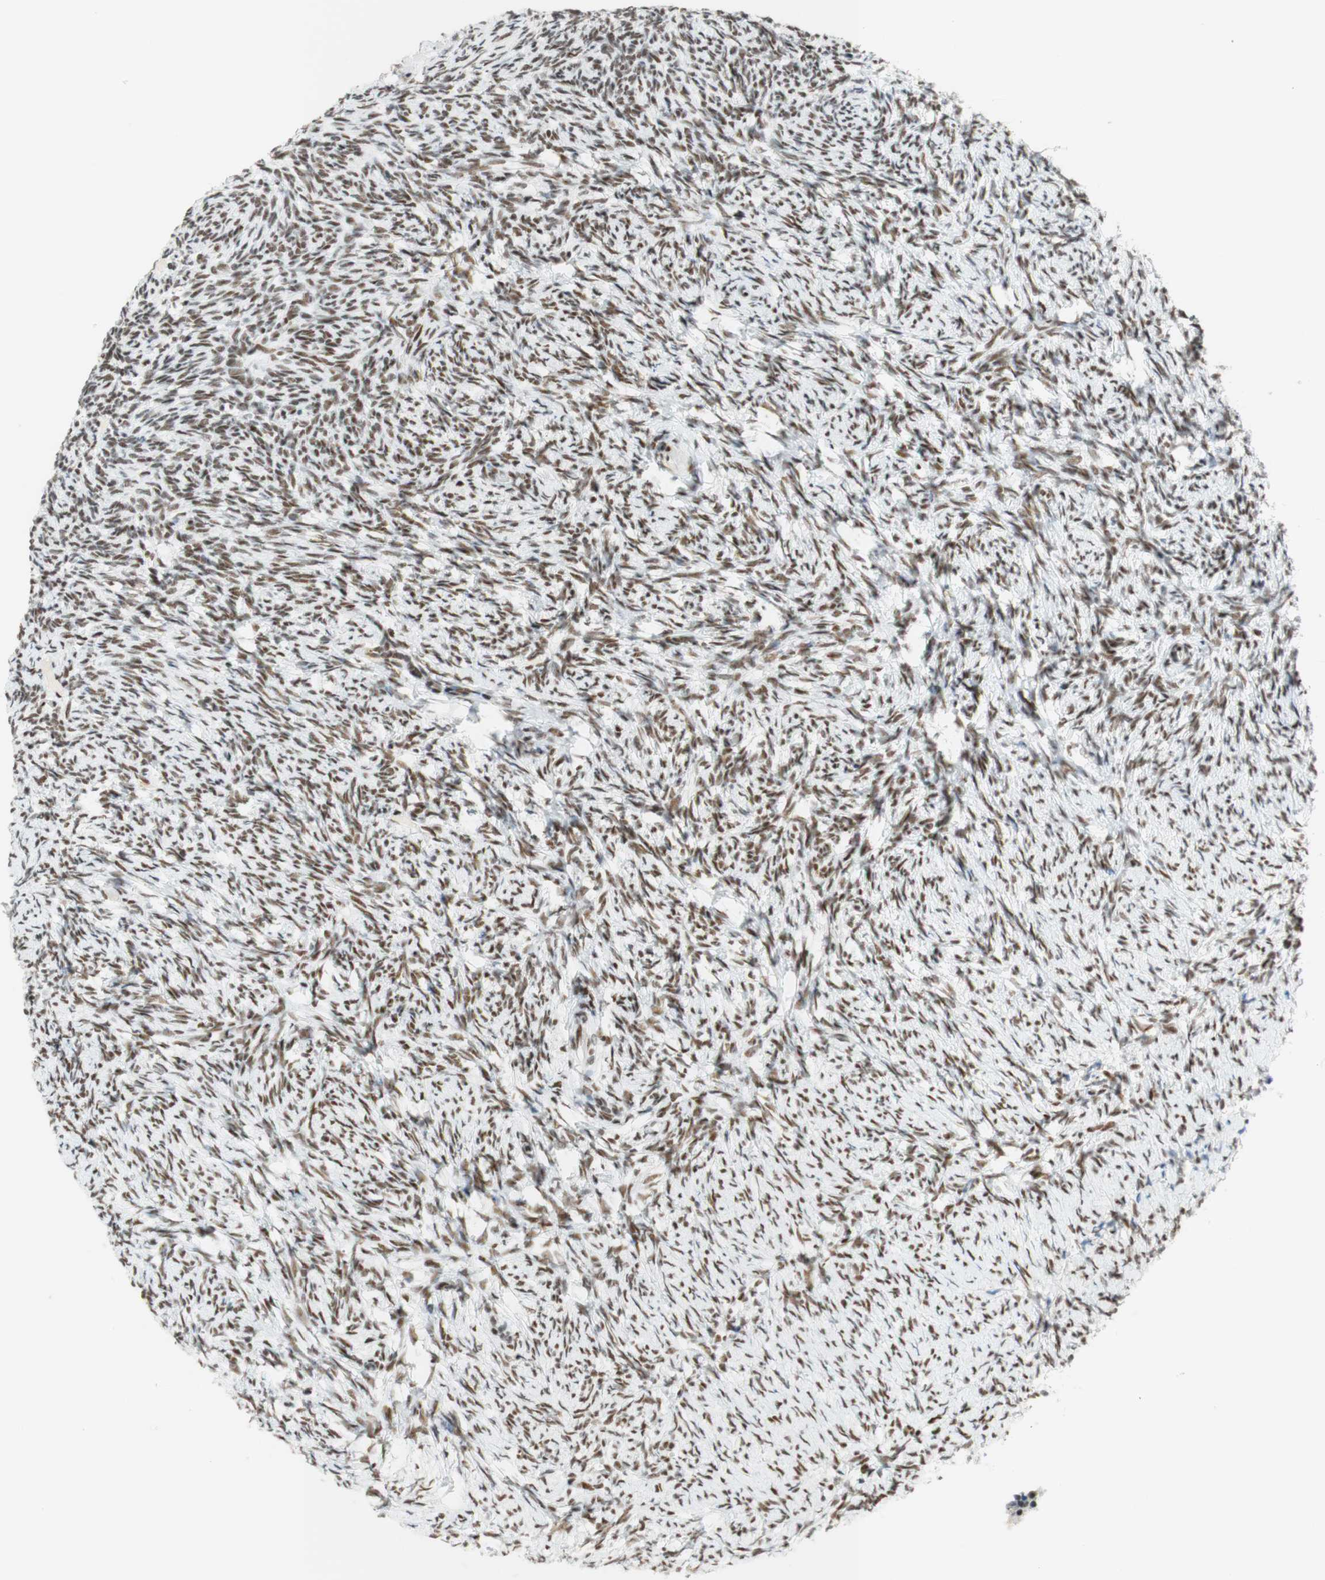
{"staining": {"intensity": "strong", "quantity": ">75%", "location": "nuclear"}, "tissue": "ovary", "cell_type": "Follicle cells", "image_type": "normal", "snomed": [{"axis": "morphology", "description": "Normal tissue, NOS"}, {"axis": "topography", "description": "Ovary"}], "caption": "An image showing strong nuclear expression in approximately >75% of follicle cells in unremarkable ovary, as visualized by brown immunohistochemical staining.", "gene": "RNF20", "patient": {"sex": "female", "age": 60}}